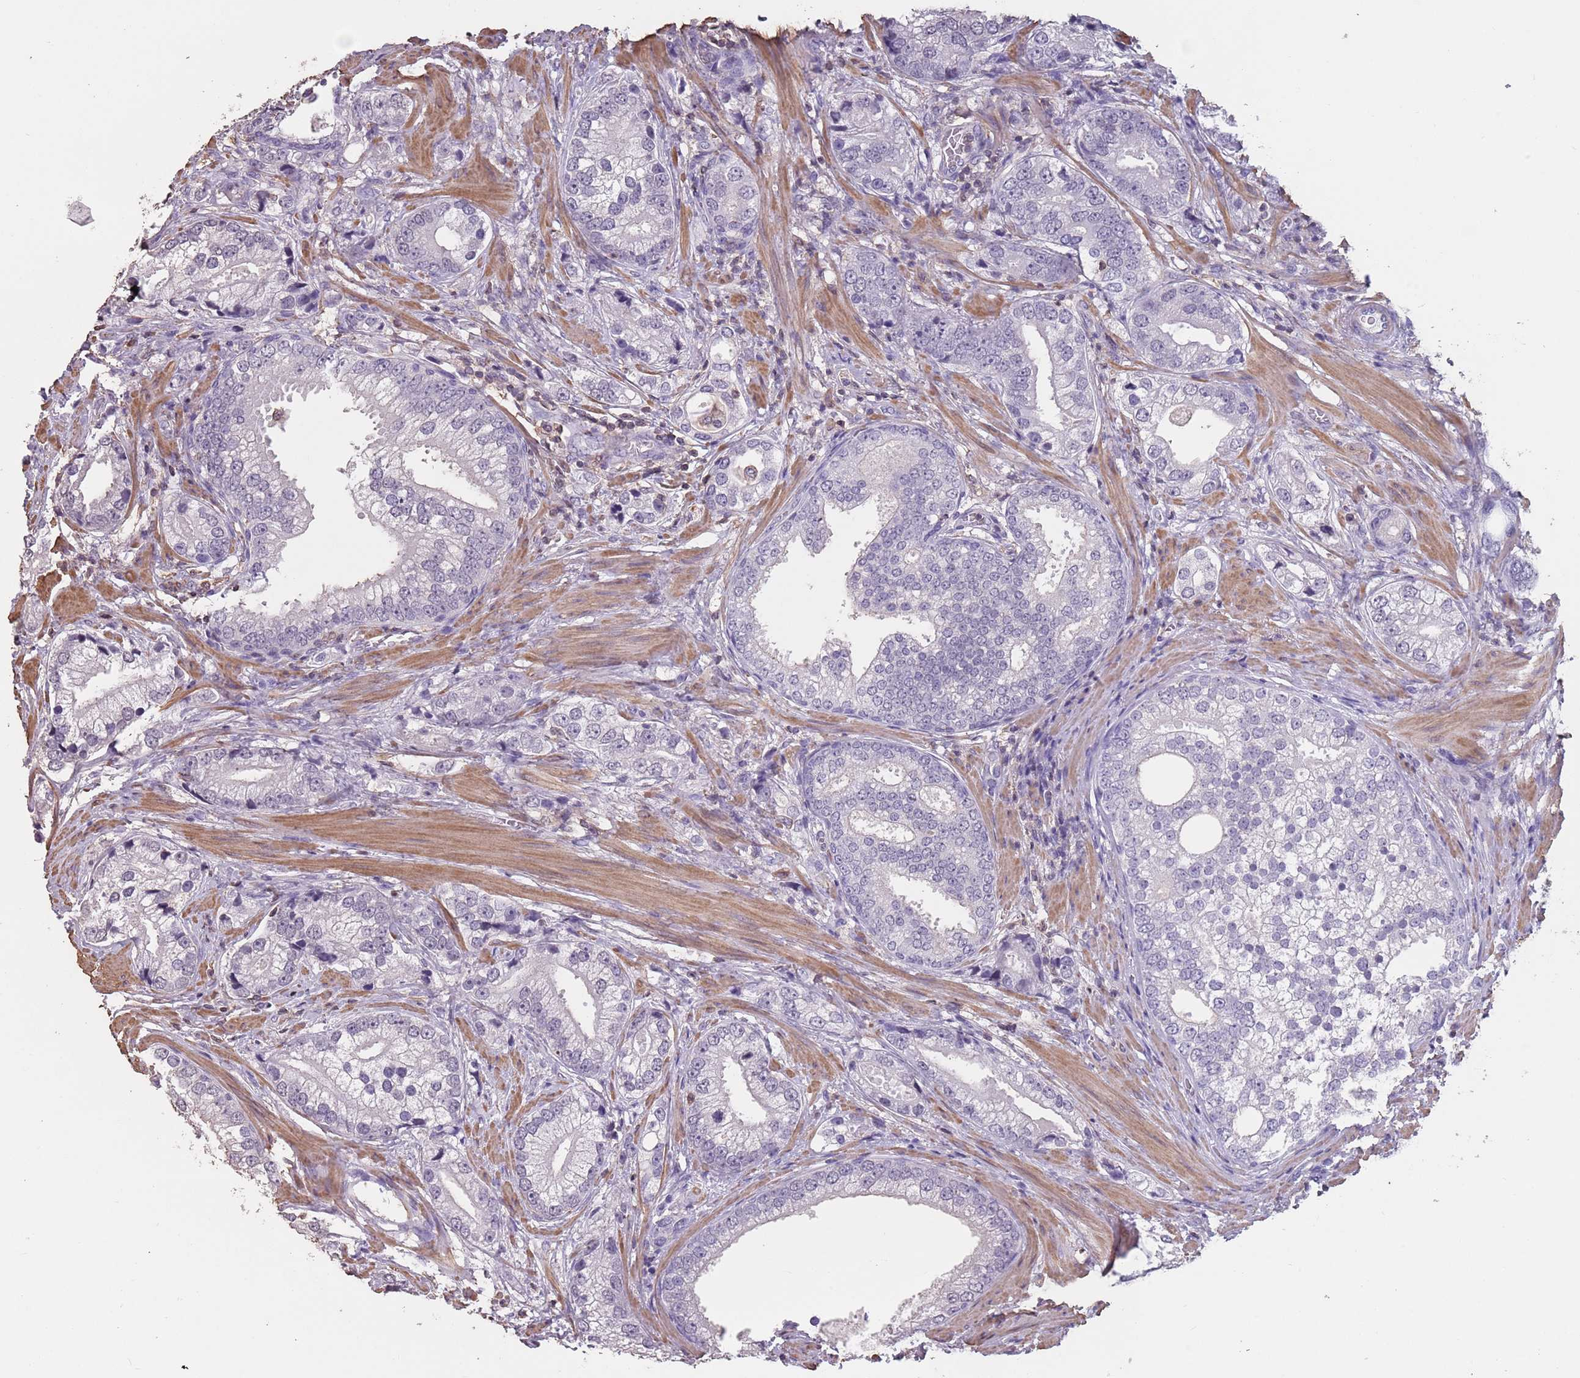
{"staining": {"intensity": "negative", "quantity": "none", "location": "none"}, "tissue": "prostate cancer", "cell_type": "Tumor cells", "image_type": "cancer", "snomed": [{"axis": "morphology", "description": "Adenocarcinoma, High grade"}, {"axis": "topography", "description": "Prostate"}], "caption": "IHC histopathology image of neoplastic tissue: prostate cancer stained with DAB (3,3'-diaminobenzidine) reveals no significant protein positivity in tumor cells.", "gene": "SUN5", "patient": {"sex": "male", "age": 75}}